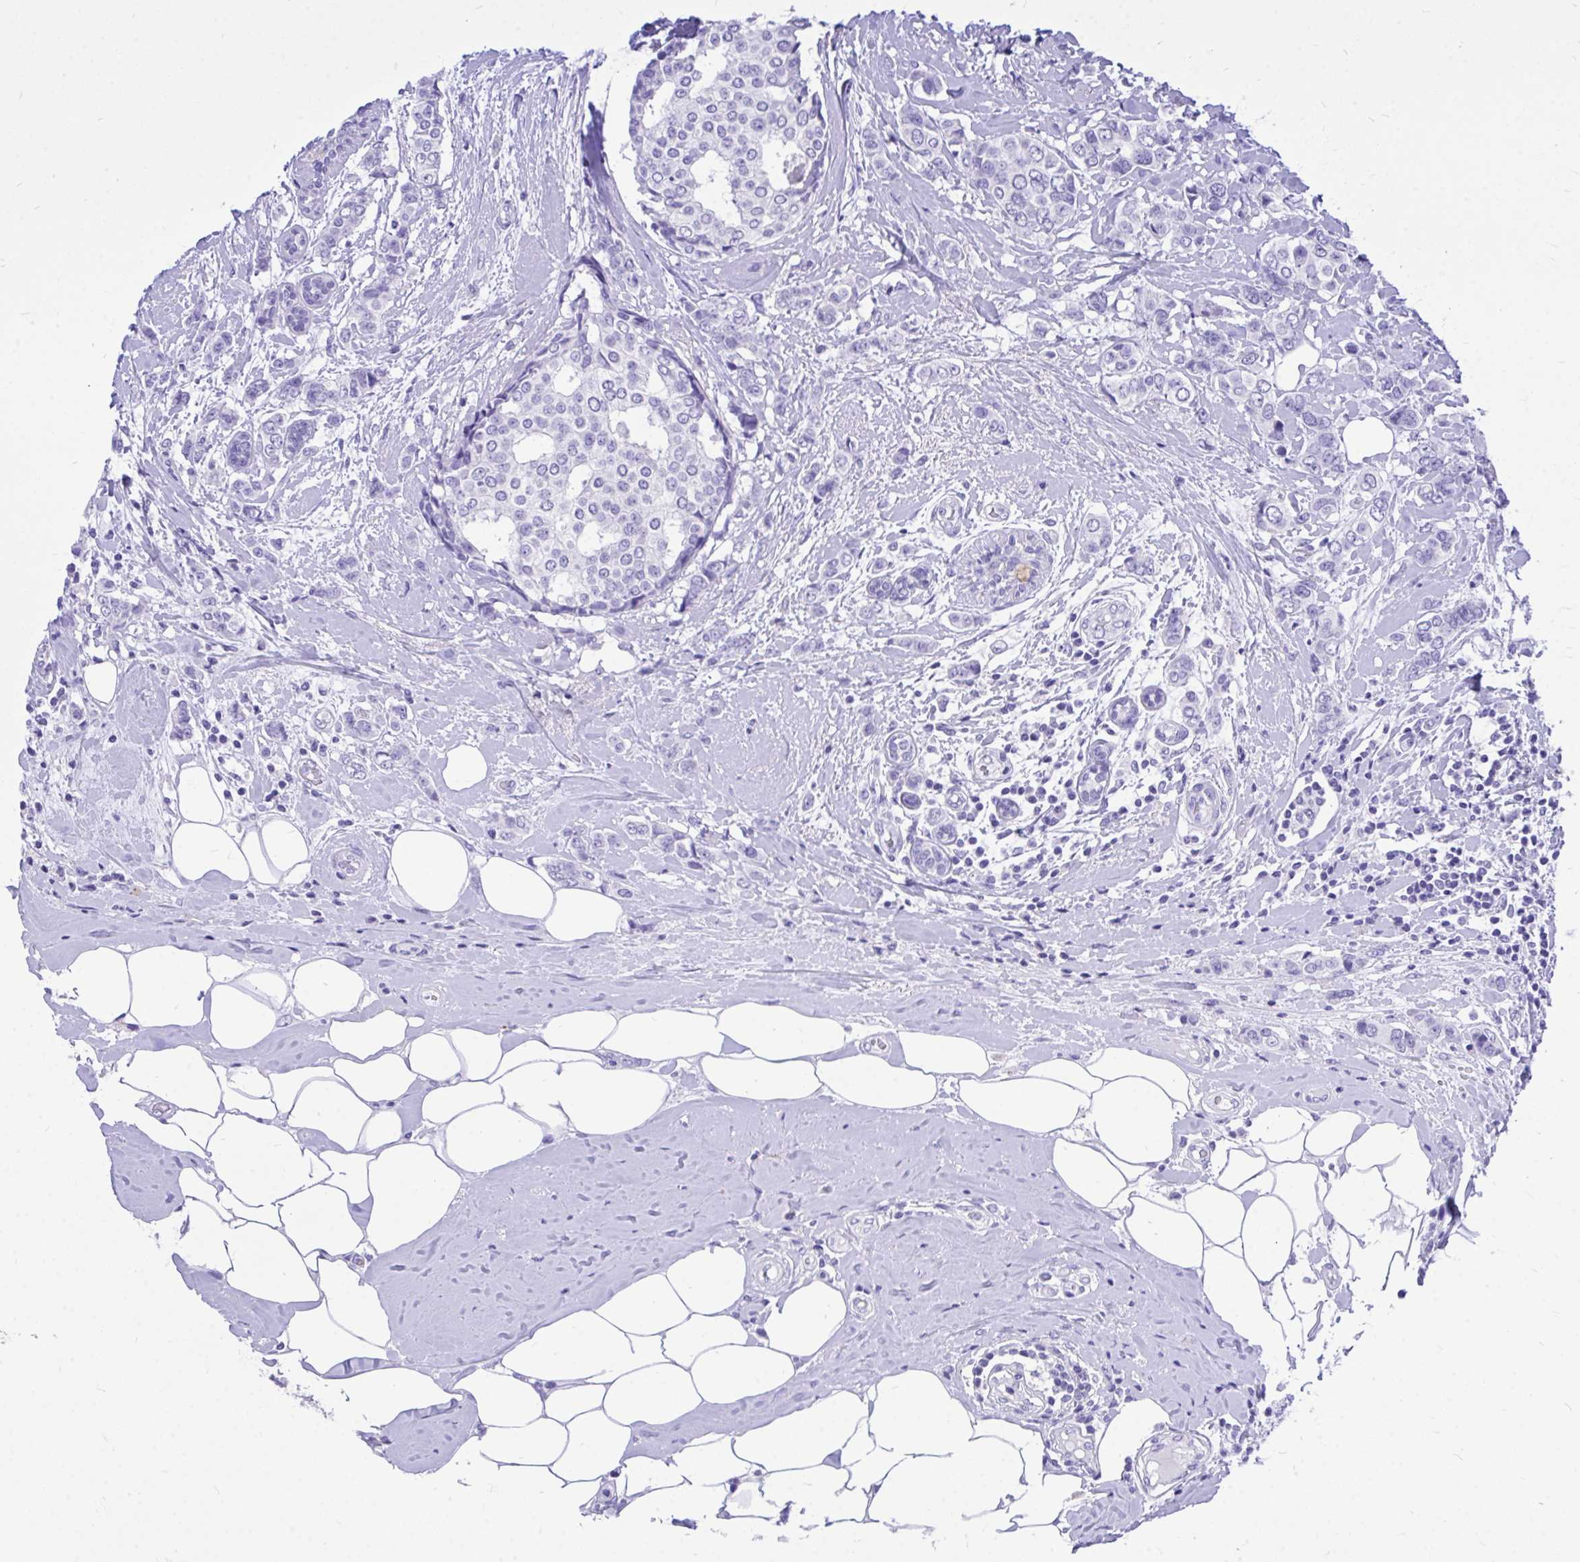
{"staining": {"intensity": "negative", "quantity": "none", "location": "none"}, "tissue": "breast cancer", "cell_type": "Tumor cells", "image_type": "cancer", "snomed": [{"axis": "morphology", "description": "Lobular carcinoma"}, {"axis": "topography", "description": "Breast"}], "caption": "IHC of human breast cancer exhibits no positivity in tumor cells.", "gene": "MON1A", "patient": {"sex": "female", "age": 51}}